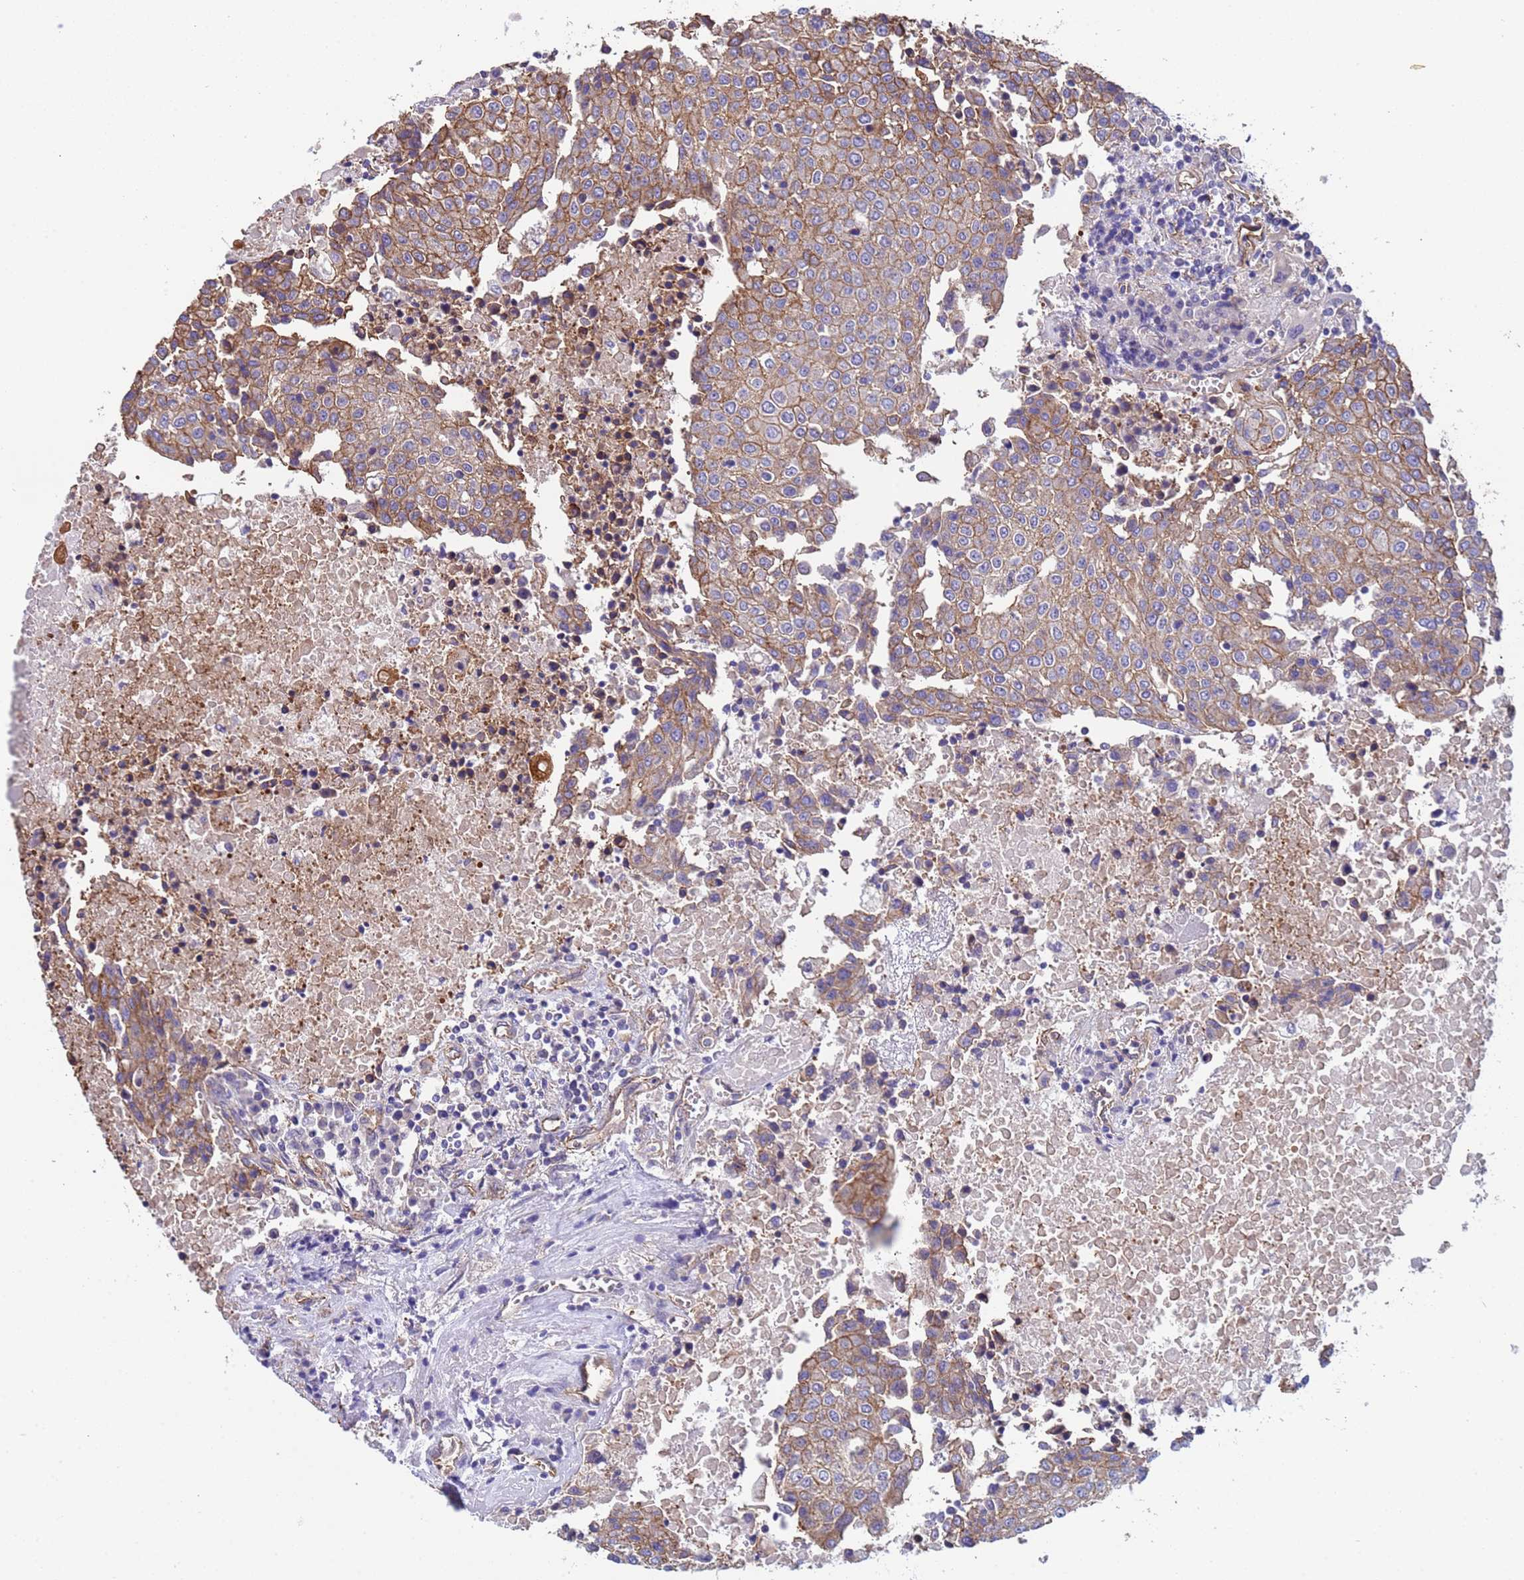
{"staining": {"intensity": "moderate", "quantity": ">75%", "location": "cytoplasmic/membranous"}, "tissue": "urothelial cancer", "cell_type": "Tumor cells", "image_type": "cancer", "snomed": [{"axis": "morphology", "description": "Urothelial carcinoma, High grade"}, {"axis": "topography", "description": "Urinary bladder"}], "caption": "About >75% of tumor cells in urothelial cancer demonstrate moderate cytoplasmic/membranous protein positivity as visualized by brown immunohistochemical staining.", "gene": "ZNF248", "patient": {"sex": "female", "age": 85}}